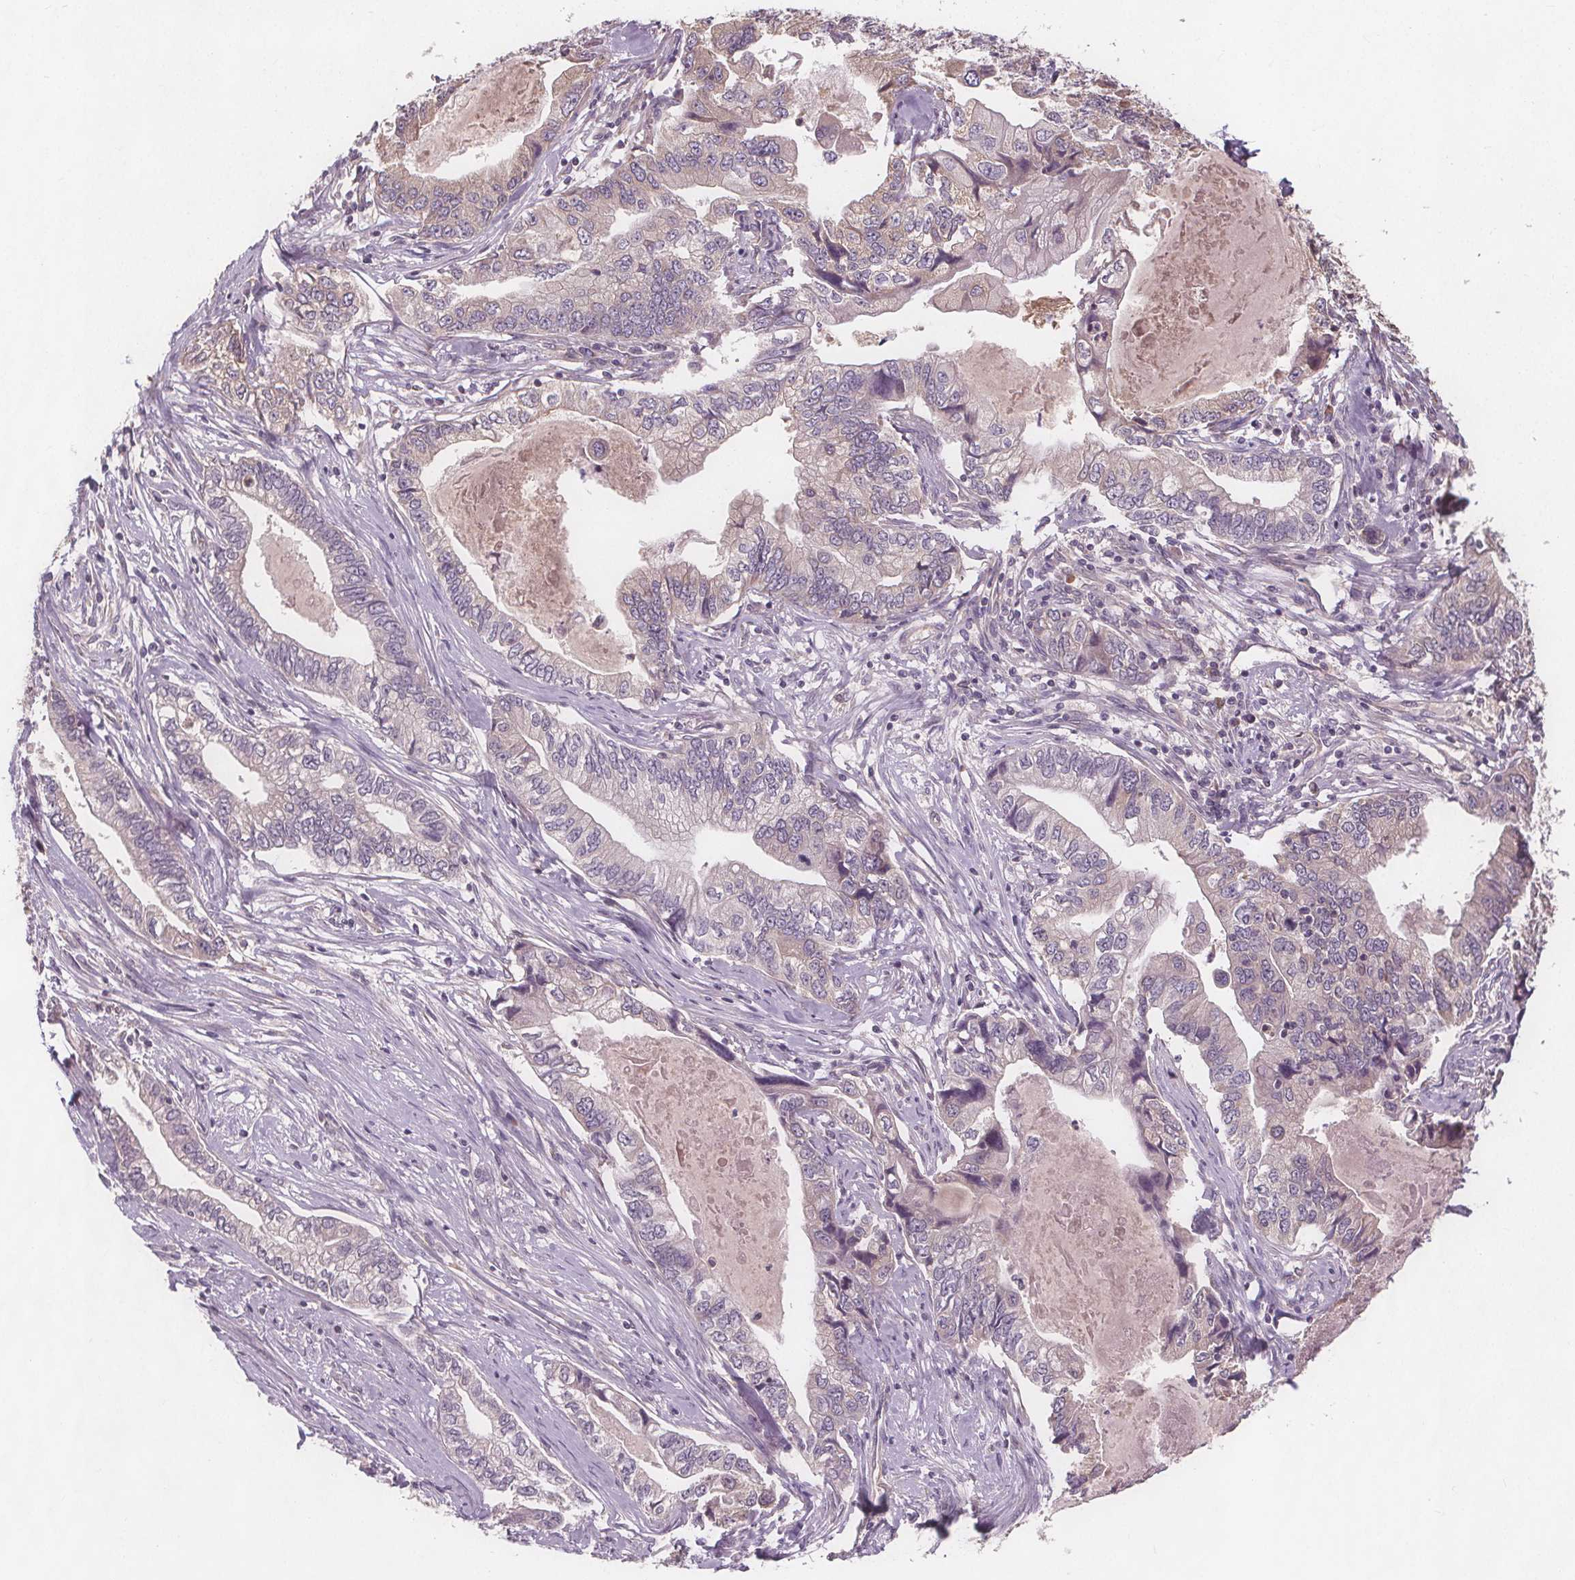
{"staining": {"intensity": "negative", "quantity": "none", "location": "none"}, "tissue": "stomach cancer", "cell_type": "Tumor cells", "image_type": "cancer", "snomed": [{"axis": "morphology", "description": "Adenocarcinoma, NOS"}, {"axis": "topography", "description": "Pancreas"}, {"axis": "topography", "description": "Stomach, upper"}], "caption": "A micrograph of stomach cancer (adenocarcinoma) stained for a protein demonstrates no brown staining in tumor cells. Nuclei are stained in blue.", "gene": "TMEM80", "patient": {"sex": "male", "age": 77}}